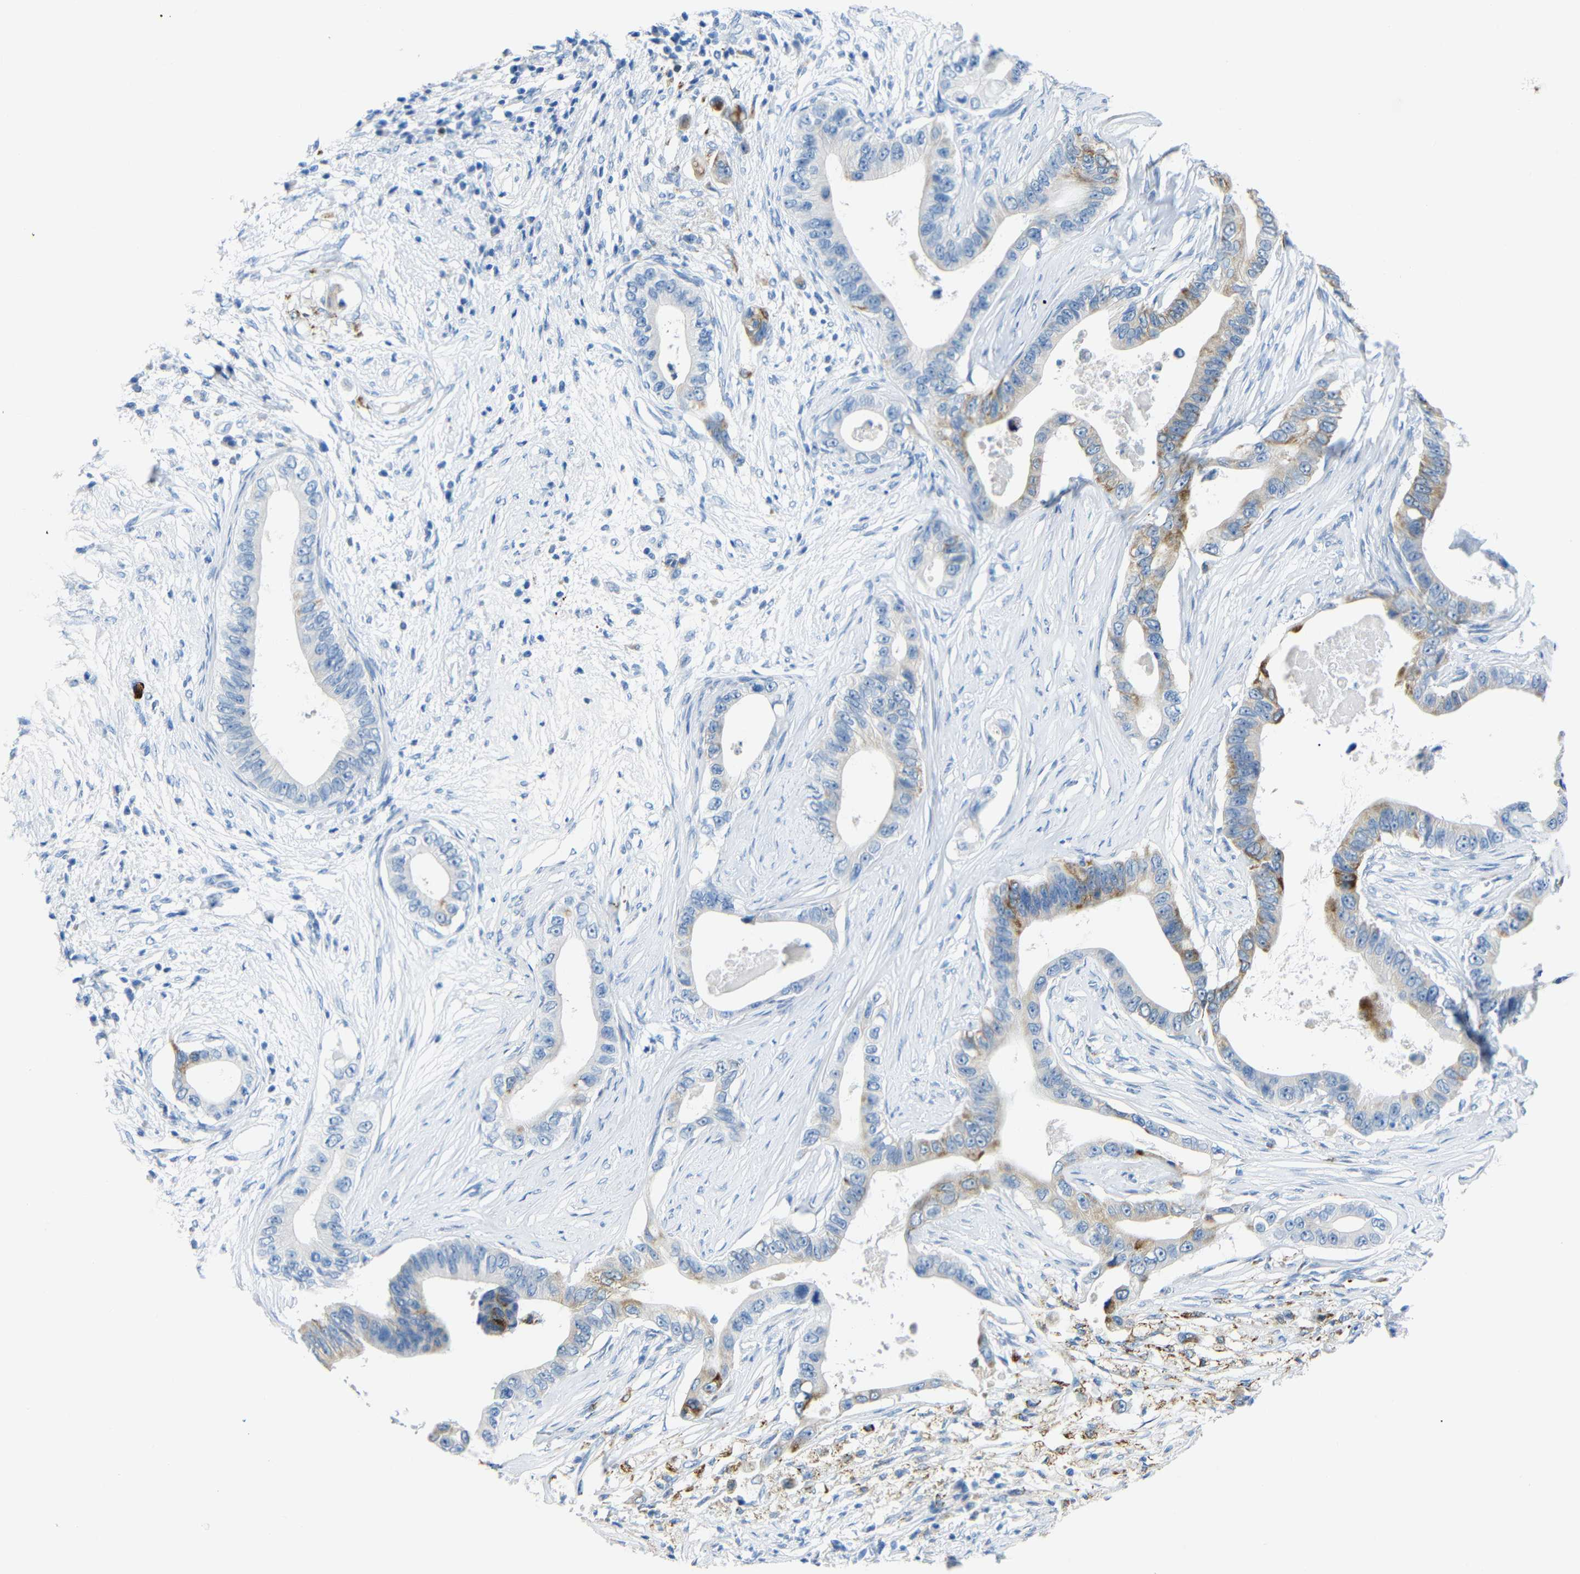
{"staining": {"intensity": "moderate", "quantity": "<25%", "location": "cytoplasmic/membranous"}, "tissue": "pancreatic cancer", "cell_type": "Tumor cells", "image_type": "cancer", "snomed": [{"axis": "morphology", "description": "Adenocarcinoma, NOS"}, {"axis": "topography", "description": "Pancreas"}], "caption": "This is a micrograph of immunohistochemistry staining of adenocarcinoma (pancreatic), which shows moderate positivity in the cytoplasmic/membranous of tumor cells.", "gene": "C15orf48", "patient": {"sex": "male", "age": 77}}